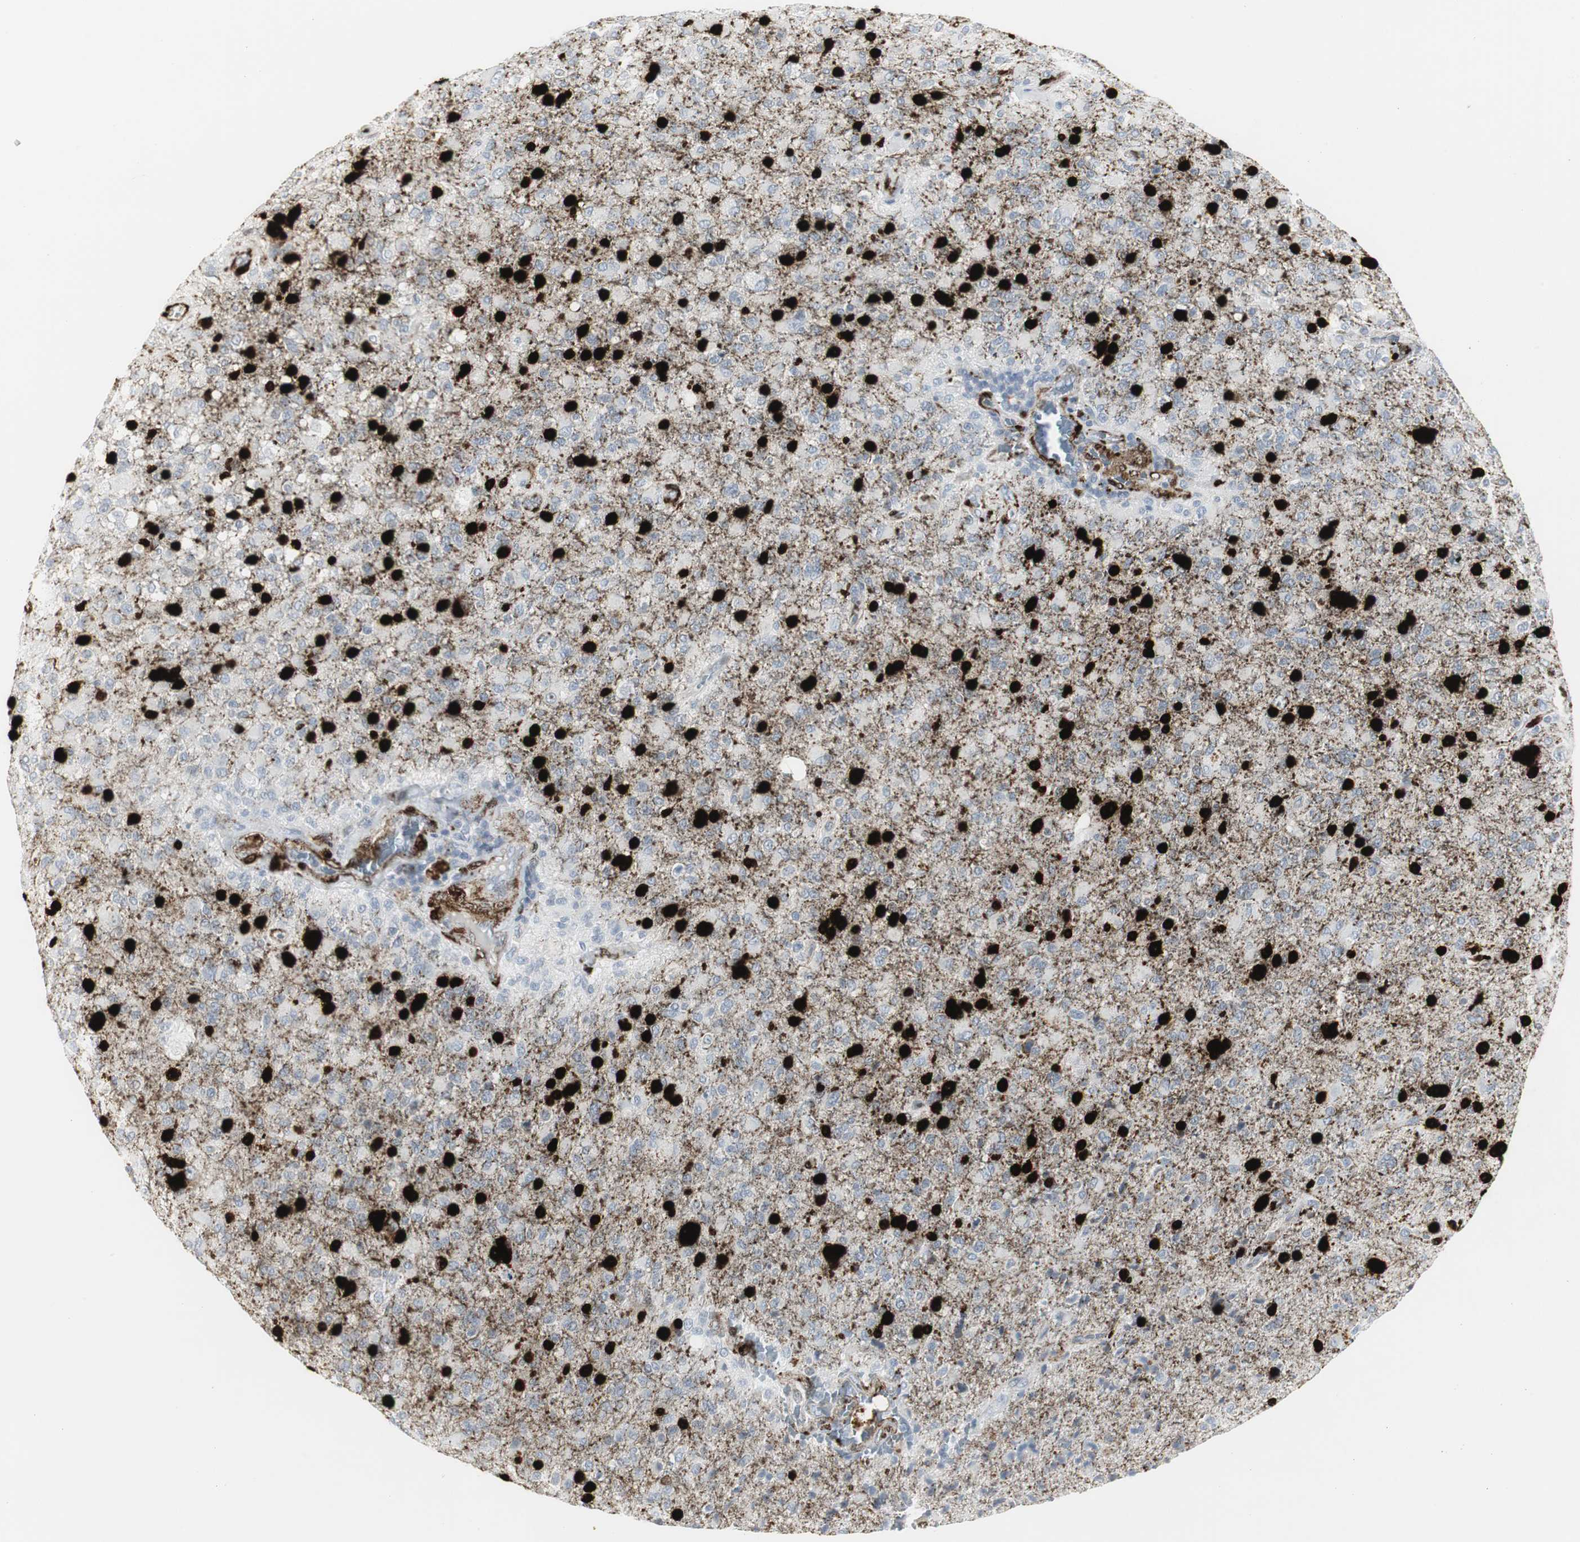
{"staining": {"intensity": "strong", "quantity": "25%-75%", "location": "cytoplasmic/membranous,nuclear"}, "tissue": "glioma", "cell_type": "Tumor cells", "image_type": "cancer", "snomed": [{"axis": "morphology", "description": "Glioma, malignant, High grade"}, {"axis": "topography", "description": "Brain"}], "caption": "DAB immunohistochemical staining of human glioma shows strong cytoplasmic/membranous and nuclear protein positivity in about 25%-75% of tumor cells.", "gene": "PPP1R14A", "patient": {"sex": "male", "age": 71}}